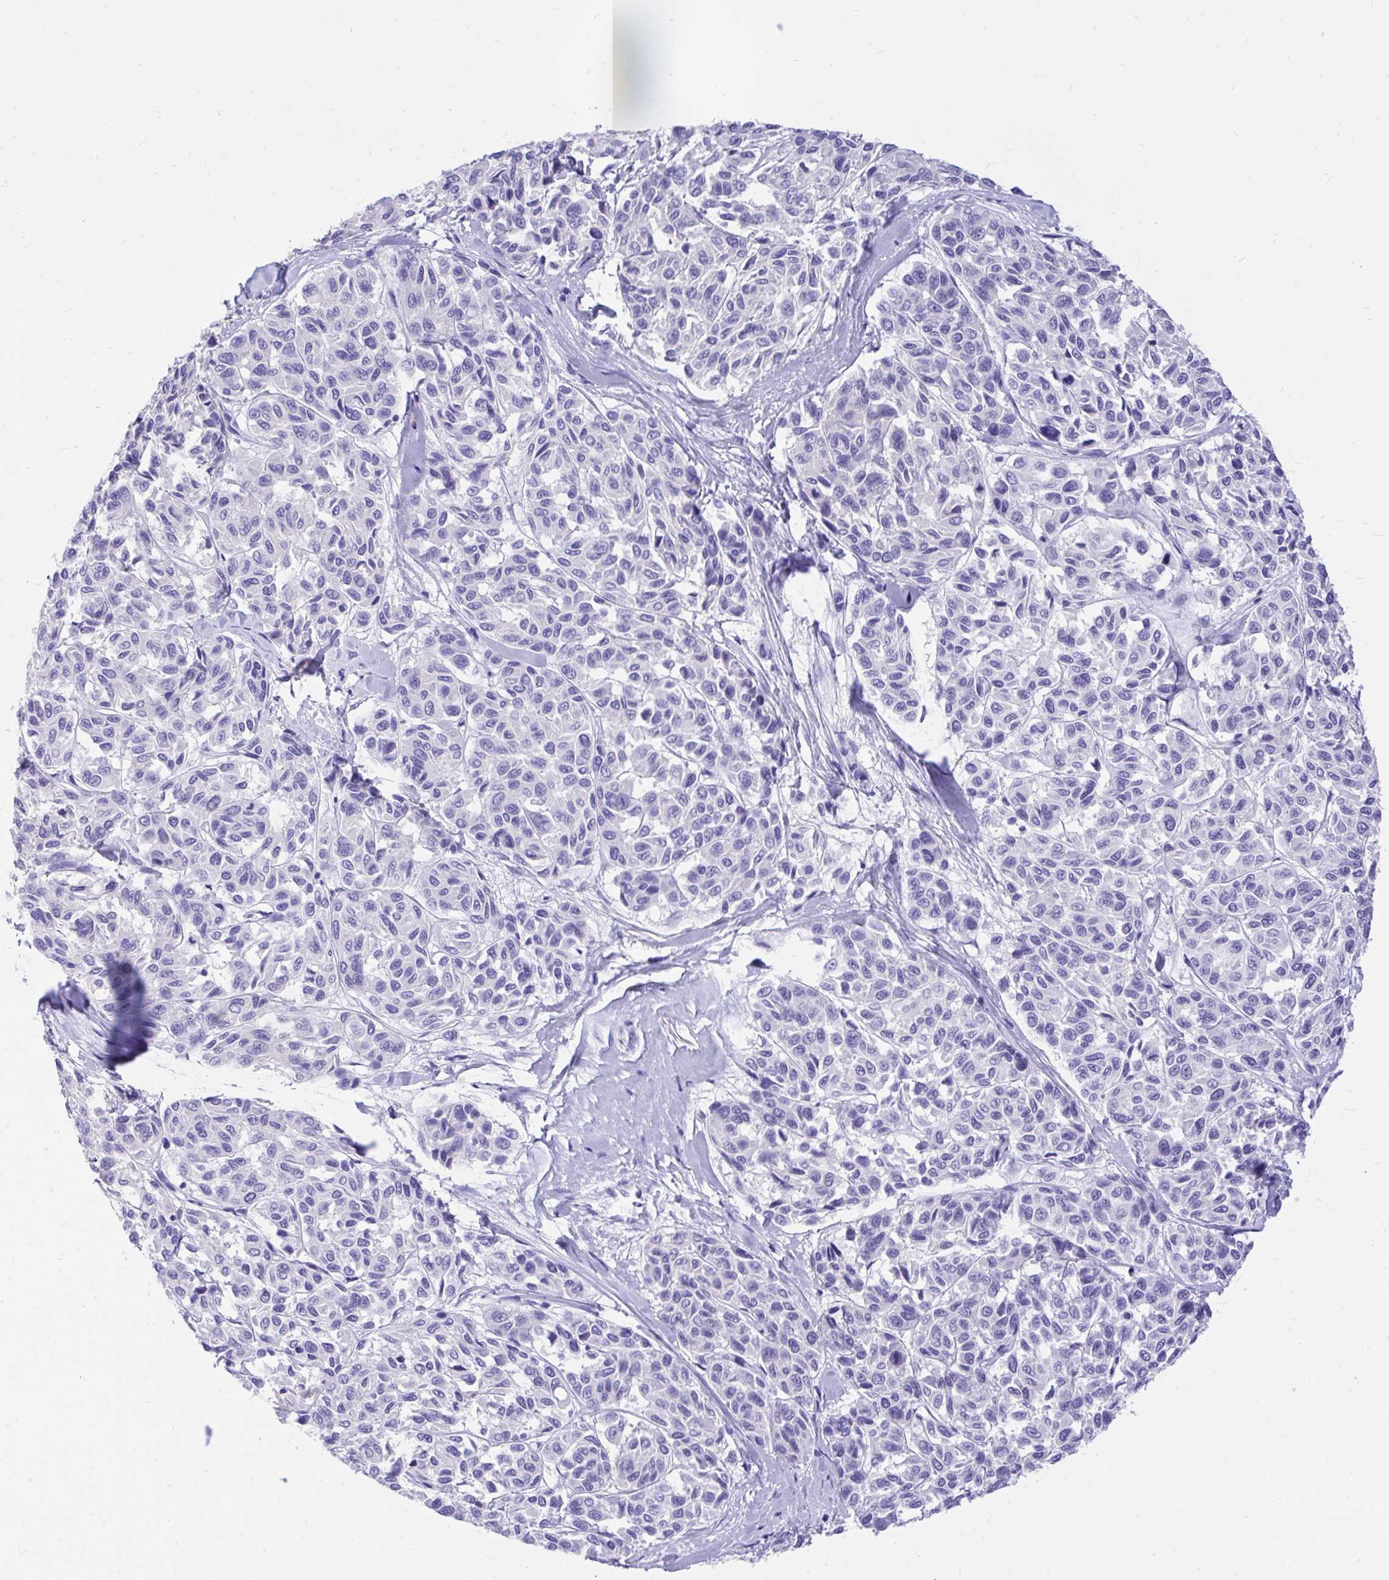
{"staining": {"intensity": "negative", "quantity": "none", "location": "none"}, "tissue": "melanoma", "cell_type": "Tumor cells", "image_type": "cancer", "snomed": [{"axis": "morphology", "description": "Malignant melanoma, NOS"}, {"axis": "topography", "description": "Skin"}], "caption": "Immunohistochemical staining of human melanoma exhibits no significant staining in tumor cells. (Immunohistochemistry, brightfield microscopy, high magnification).", "gene": "MON1A", "patient": {"sex": "female", "age": 66}}